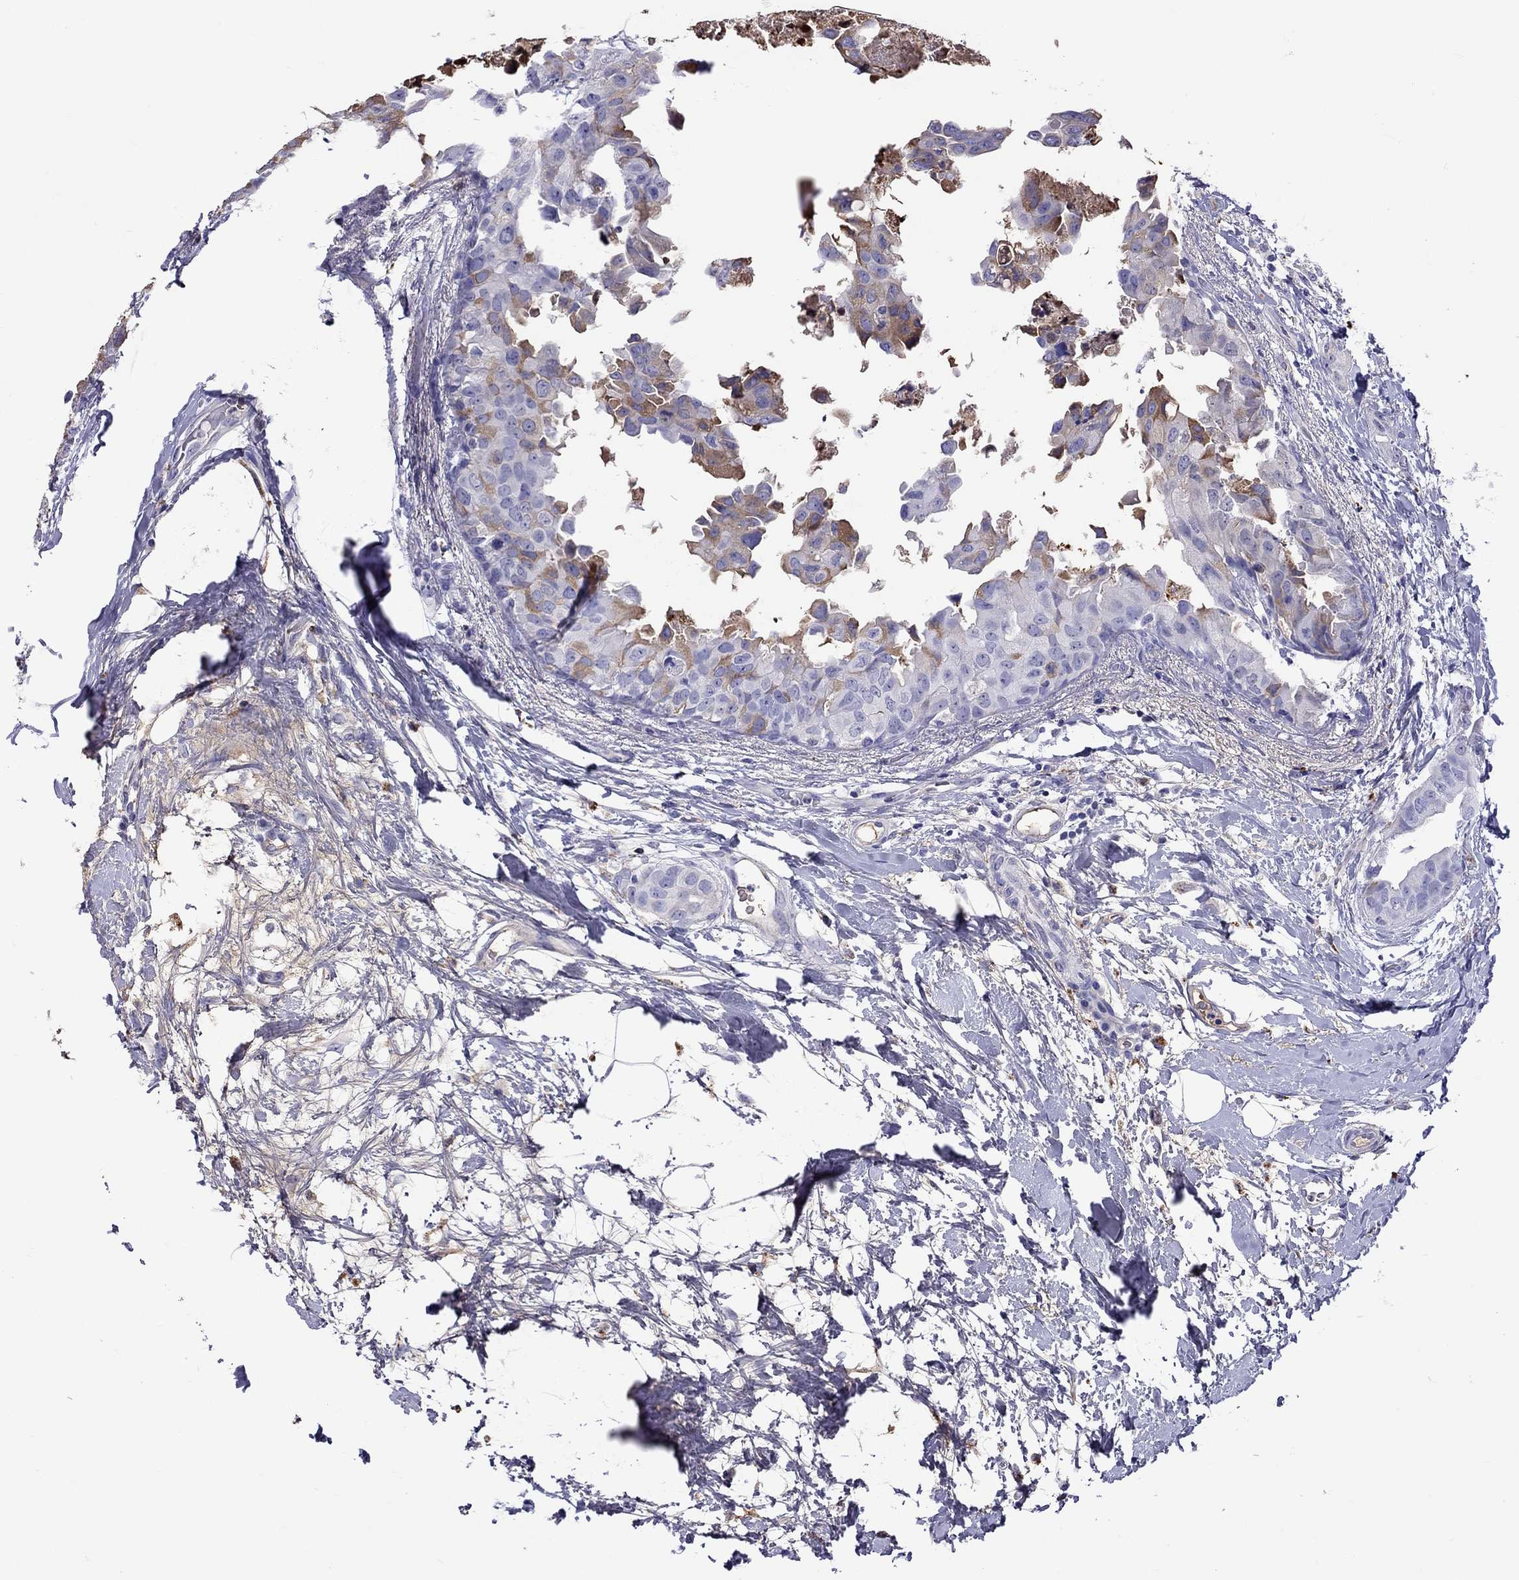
{"staining": {"intensity": "moderate", "quantity": "25%-75%", "location": "cytoplasmic/membranous"}, "tissue": "breast cancer", "cell_type": "Tumor cells", "image_type": "cancer", "snomed": [{"axis": "morphology", "description": "Normal tissue, NOS"}, {"axis": "morphology", "description": "Duct carcinoma"}, {"axis": "topography", "description": "Breast"}], "caption": "IHC histopathology image of neoplastic tissue: human breast invasive ductal carcinoma stained using immunohistochemistry shows medium levels of moderate protein expression localized specifically in the cytoplasmic/membranous of tumor cells, appearing as a cytoplasmic/membranous brown color.", "gene": "SERPINA3", "patient": {"sex": "female", "age": 40}}